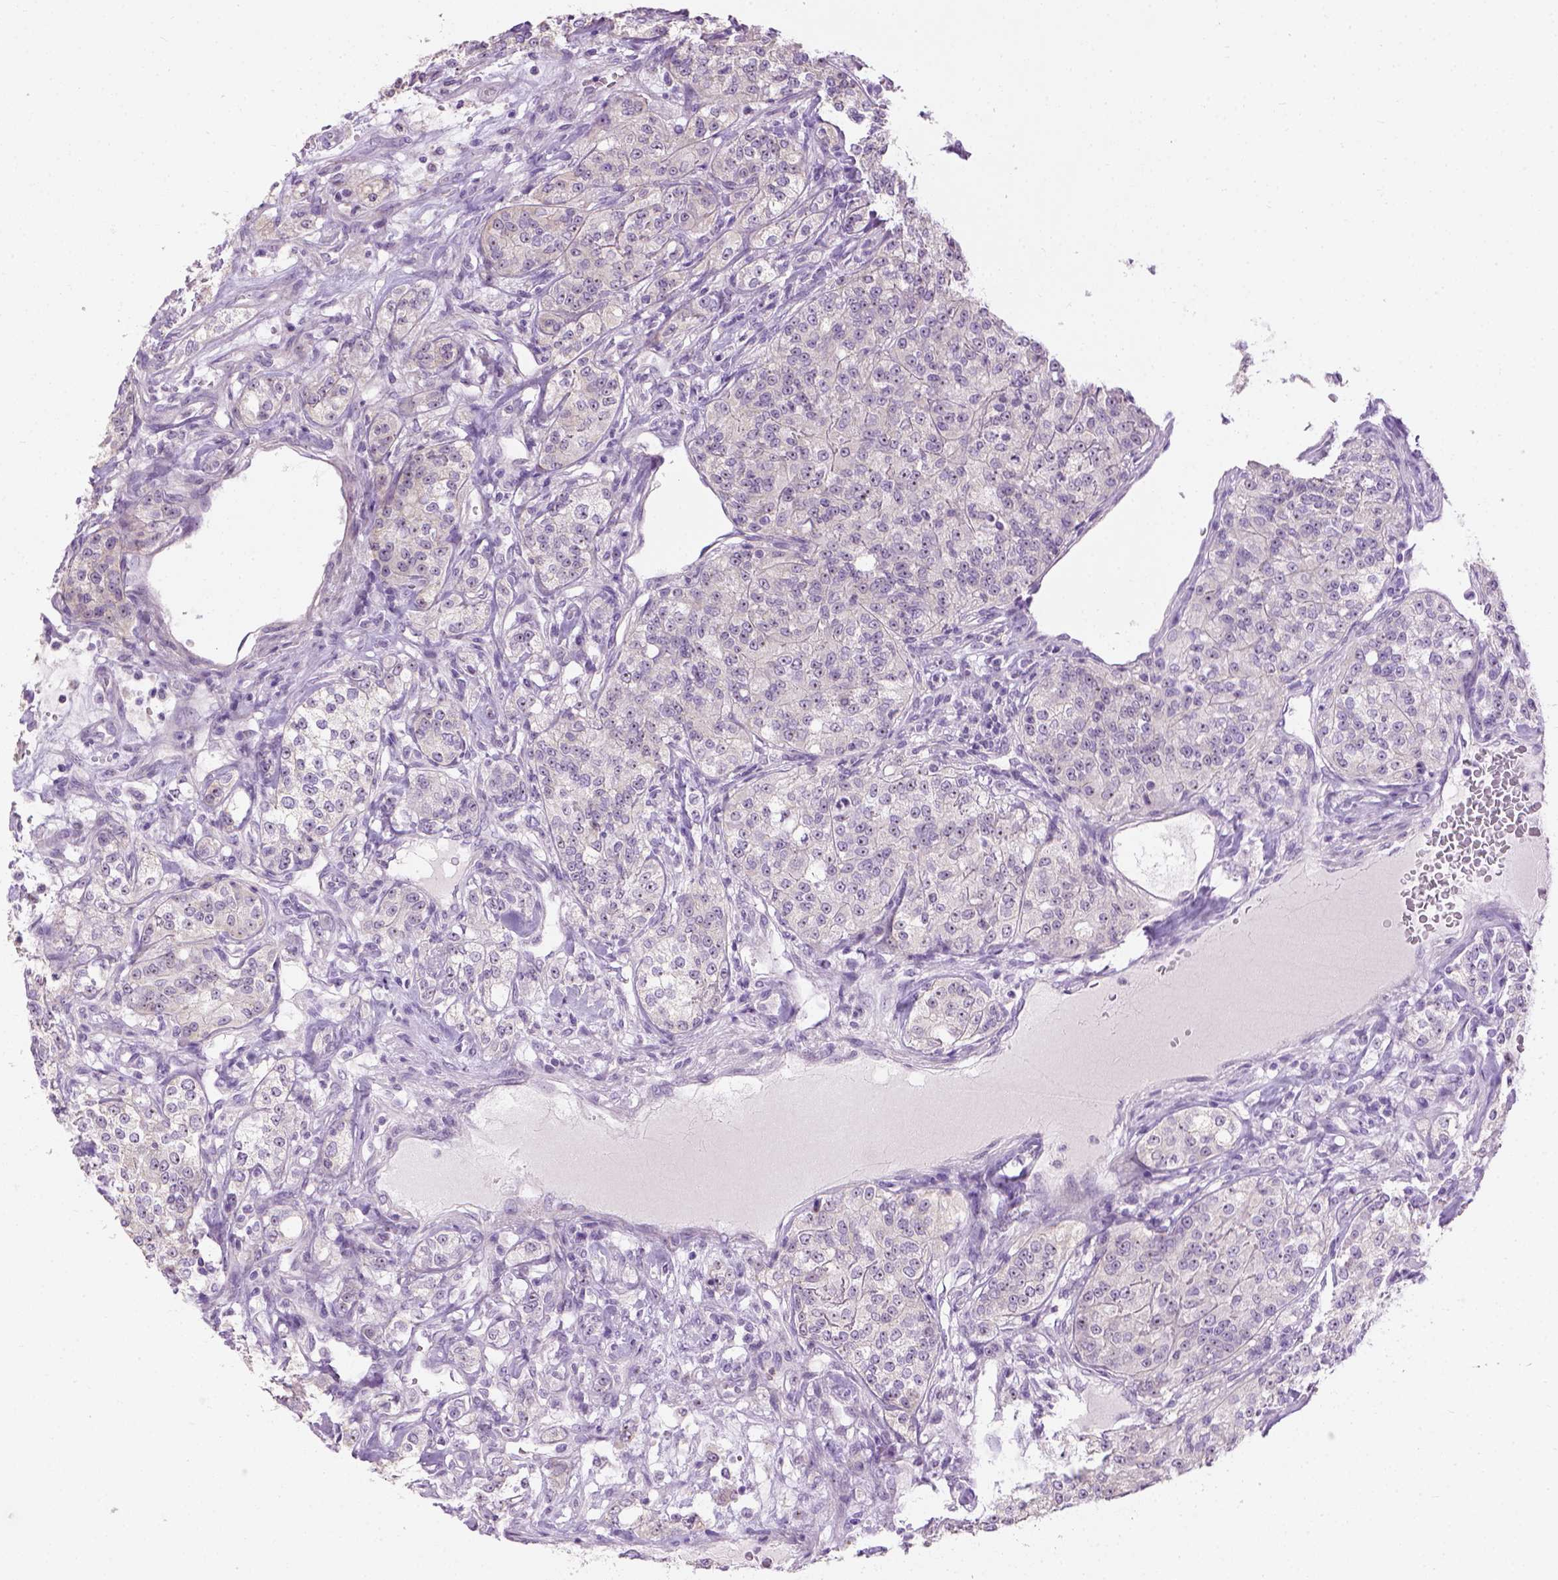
{"staining": {"intensity": "negative", "quantity": "none", "location": "none"}, "tissue": "renal cancer", "cell_type": "Tumor cells", "image_type": "cancer", "snomed": [{"axis": "morphology", "description": "Adenocarcinoma, NOS"}, {"axis": "topography", "description": "Kidney"}], "caption": "Protein analysis of renal cancer (adenocarcinoma) displays no significant expression in tumor cells. (Stains: DAB (3,3'-diaminobenzidine) immunohistochemistry (IHC) with hematoxylin counter stain, Microscopy: brightfield microscopy at high magnification).", "gene": "UTP4", "patient": {"sex": "female", "age": 63}}